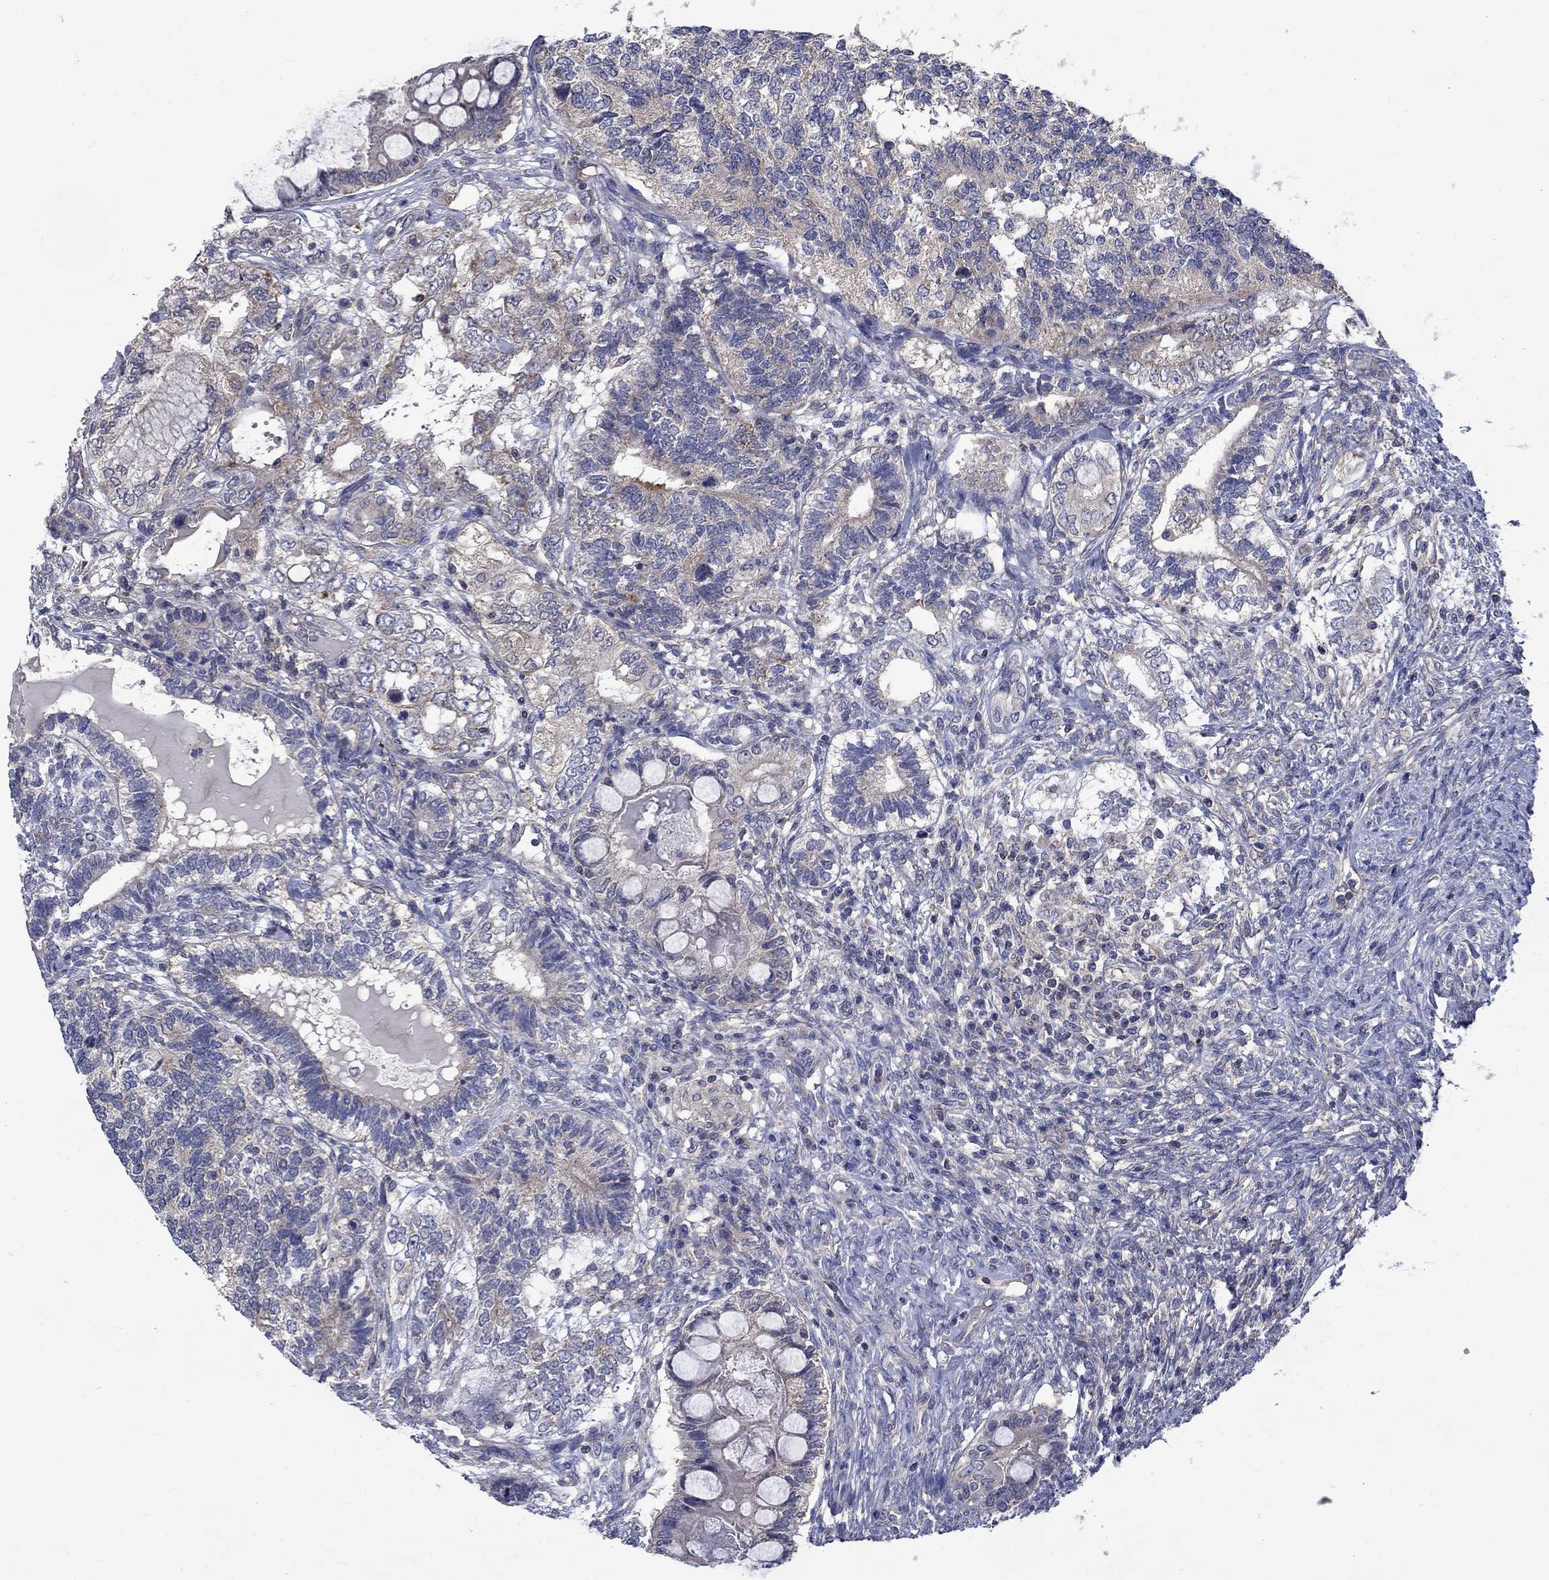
{"staining": {"intensity": "strong", "quantity": "<25%", "location": "cytoplasmic/membranous"}, "tissue": "testis cancer", "cell_type": "Tumor cells", "image_type": "cancer", "snomed": [{"axis": "morphology", "description": "Seminoma, NOS"}, {"axis": "morphology", "description": "Carcinoma, Embryonal, NOS"}, {"axis": "topography", "description": "Testis"}], "caption": "Immunohistochemical staining of testis cancer (seminoma) demonstrates strong cytoplasmic/membranous protein expression in about <25% of tumor cells.", "gene": "HSPA12A", "patient": {"sex": "male", "age": 41}}